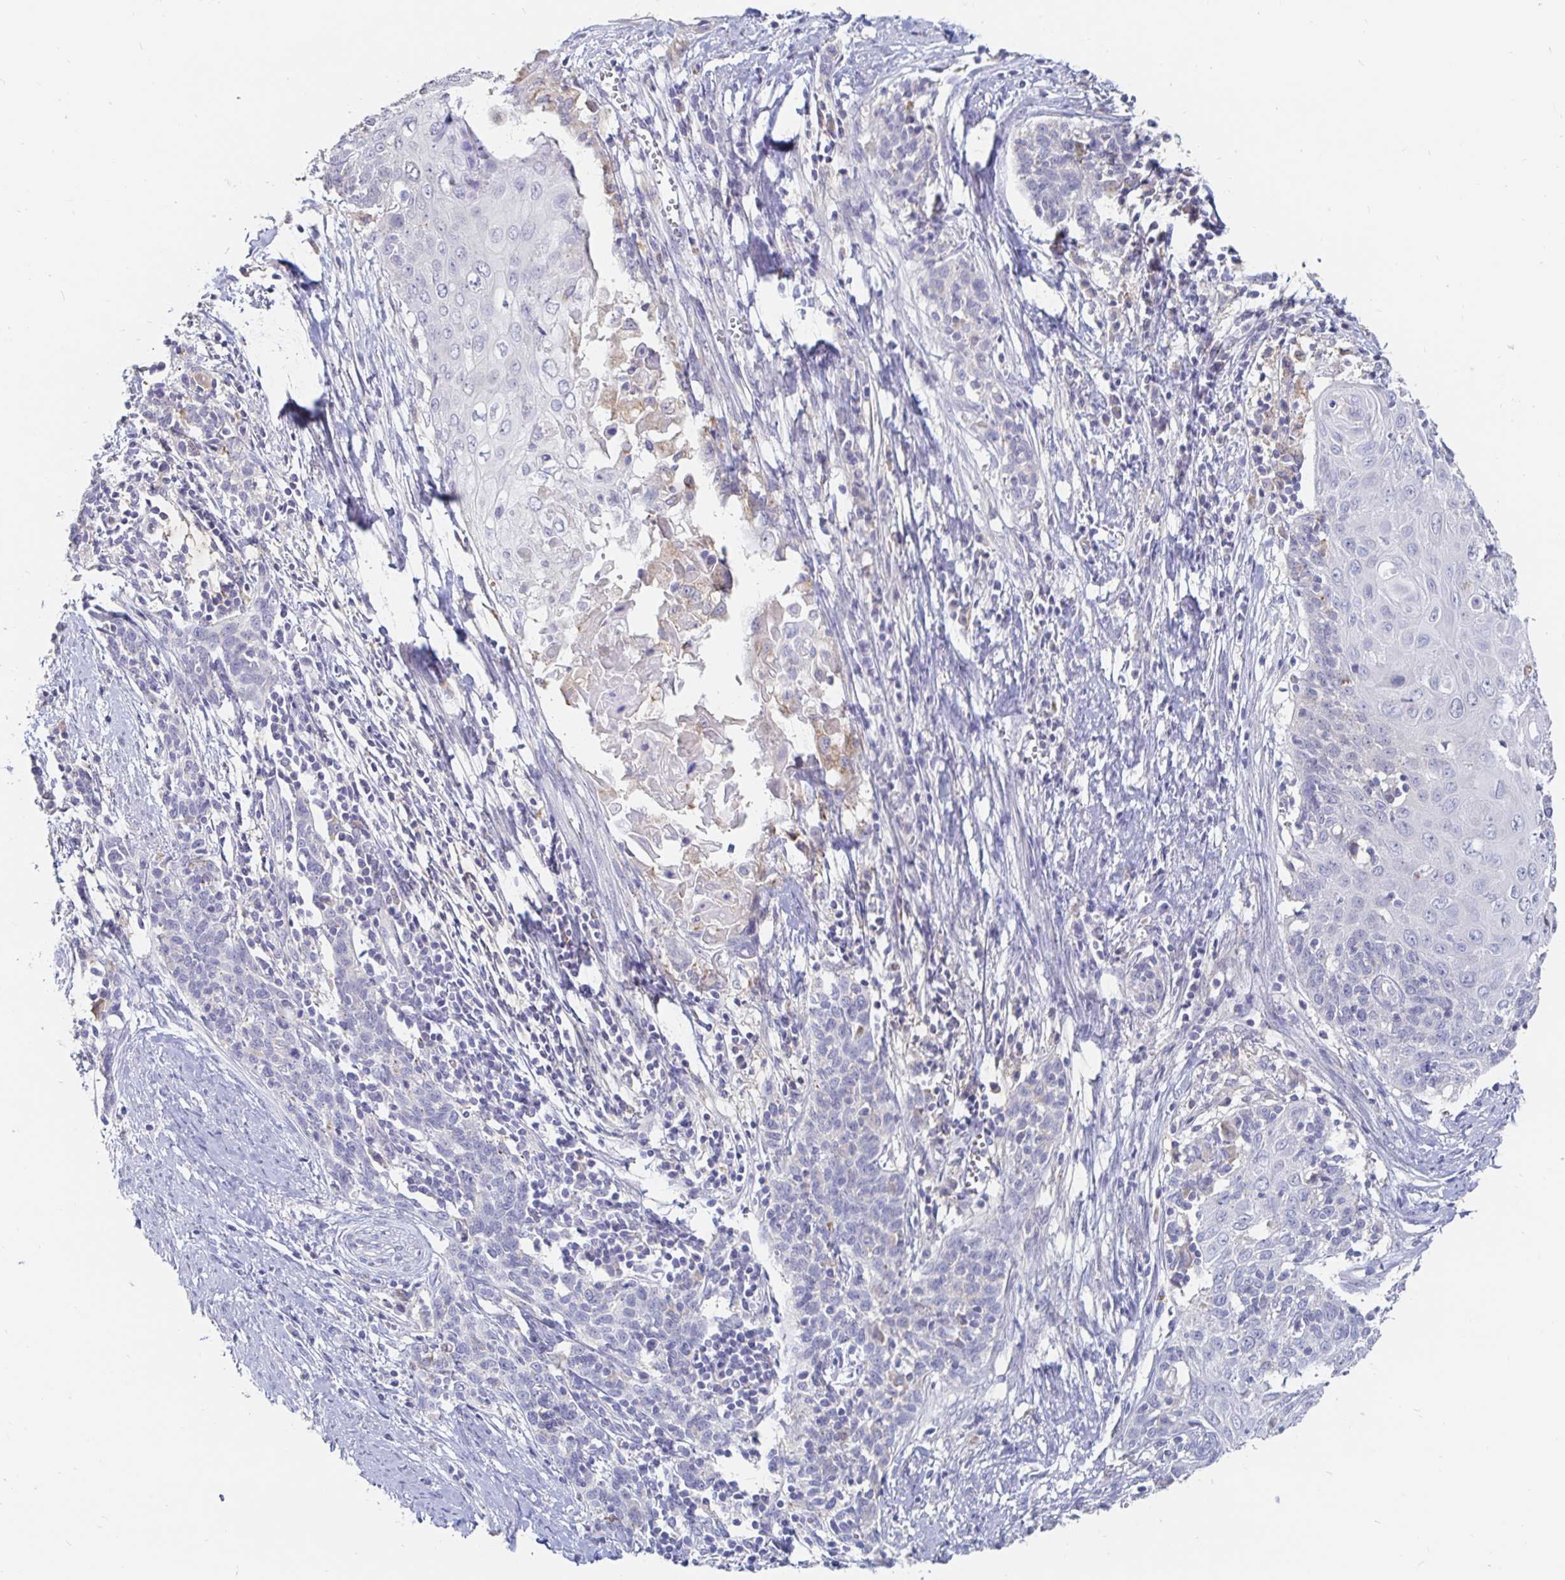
{"staining": {"intensity": "negative", "quantity": "none", "location": "none"}, "tissue": "cervical cancer", "cell_type": "Tumor cells", "image_type": "cancer", "snomed": [{"axis": "morphology", "description": "Squamous cell carcinoma, NOS"}, {"axis": "topography", "description": "Cervix"}], "caption": "Immunohistochemistry (IHC) of cervical squamous cell carcinoma shows no expression in tumor cells.", "gene": "SPPL3", "patient": {"sex": "female", "age": 39}}